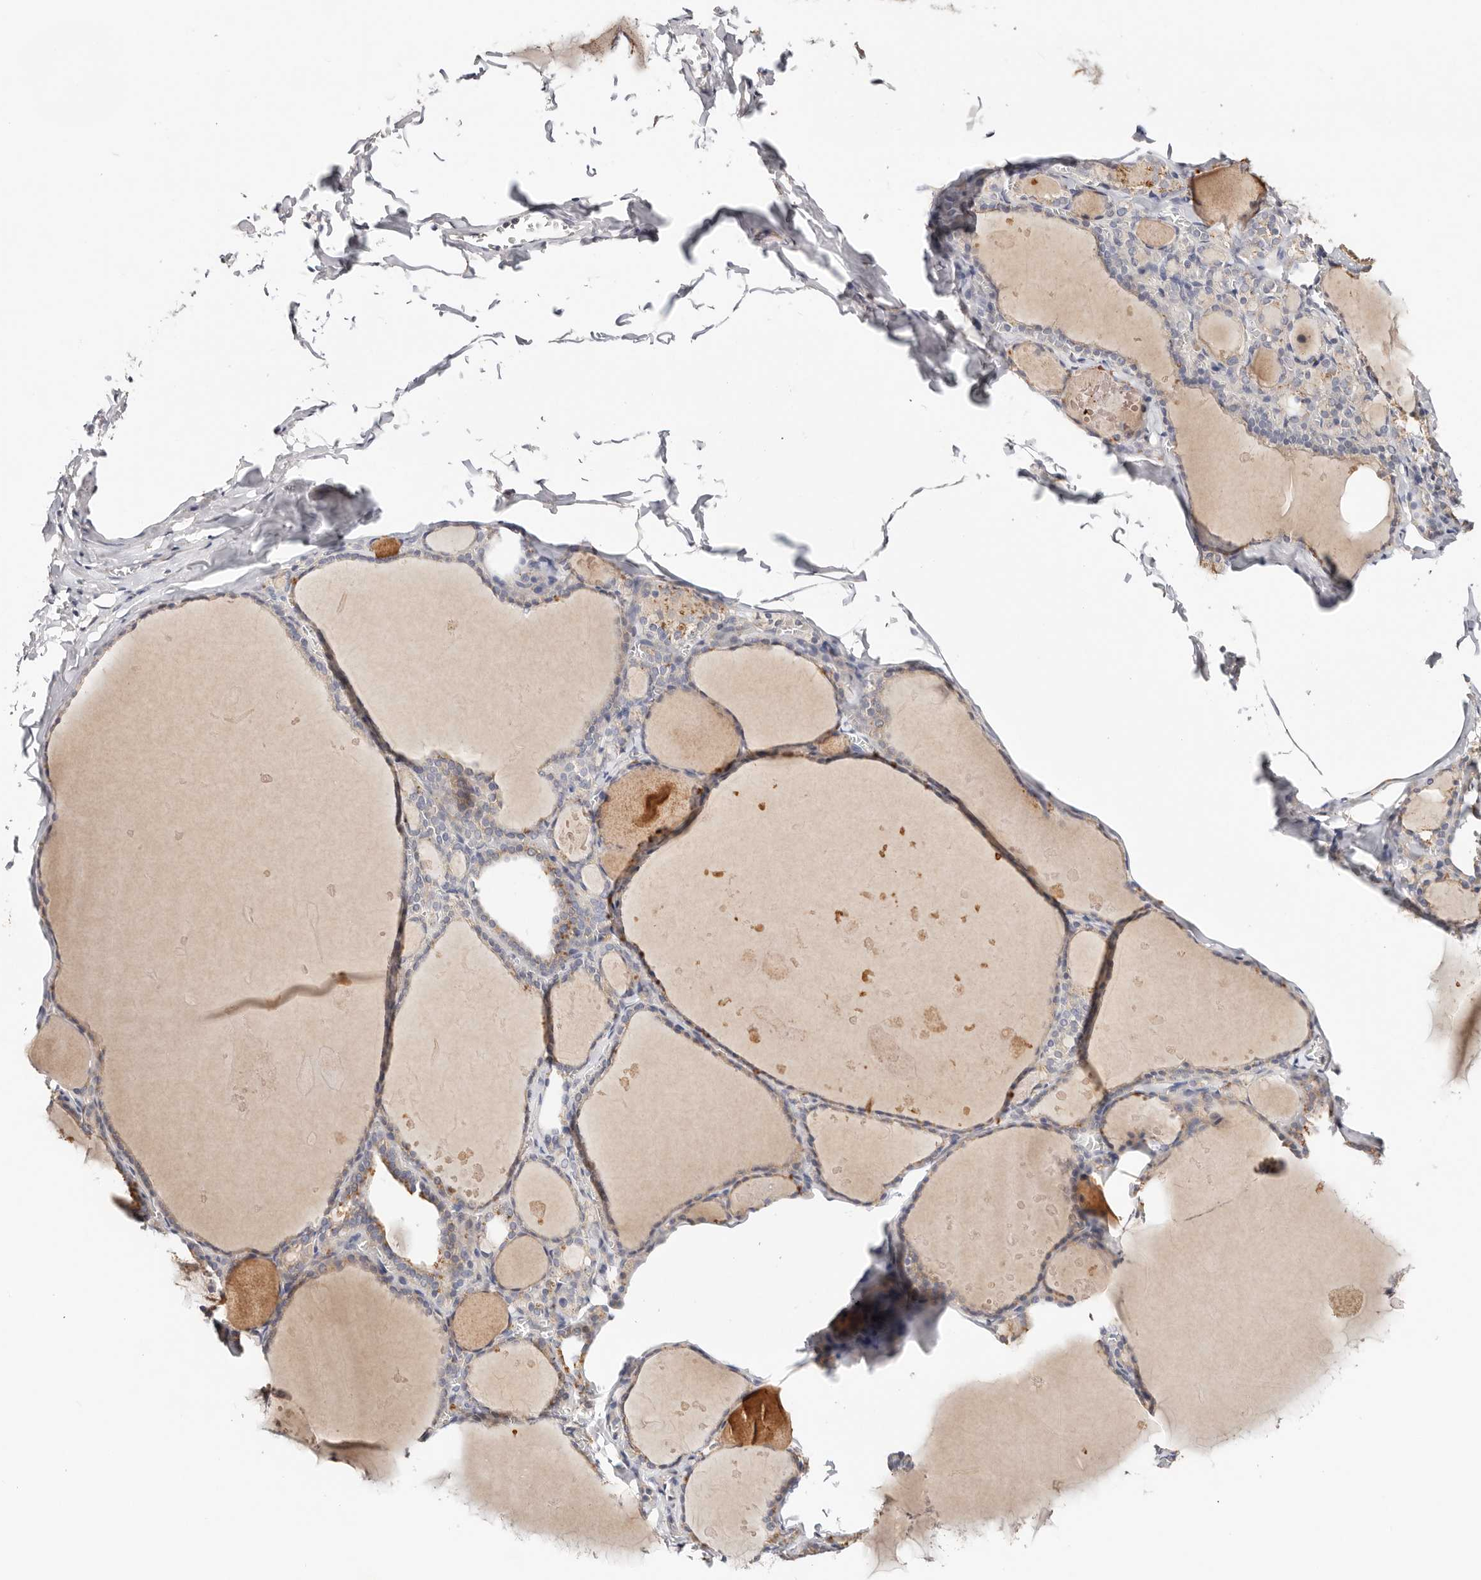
{"staining": {"intensity": "moderate", "quantity": "<25%", "location": "cytoplasmic/membranous"}, "tissue": "thyroid gland", "cell_type": "Glandular cells", "image_type": "normal", "snomed": [{"axis": "morphology", "description": "Normal tissue, NOS"}, {"axis": "topography", "description": "Thyroid gland"}], "caption": "Moderate cytoplasmic/membranous expression for a protein is identified in approximately <25% of glandular cells of benign thyroid gland using IHC.", "gene": "VIPAS39", "patient": {"sex": "male", "age": 56}}